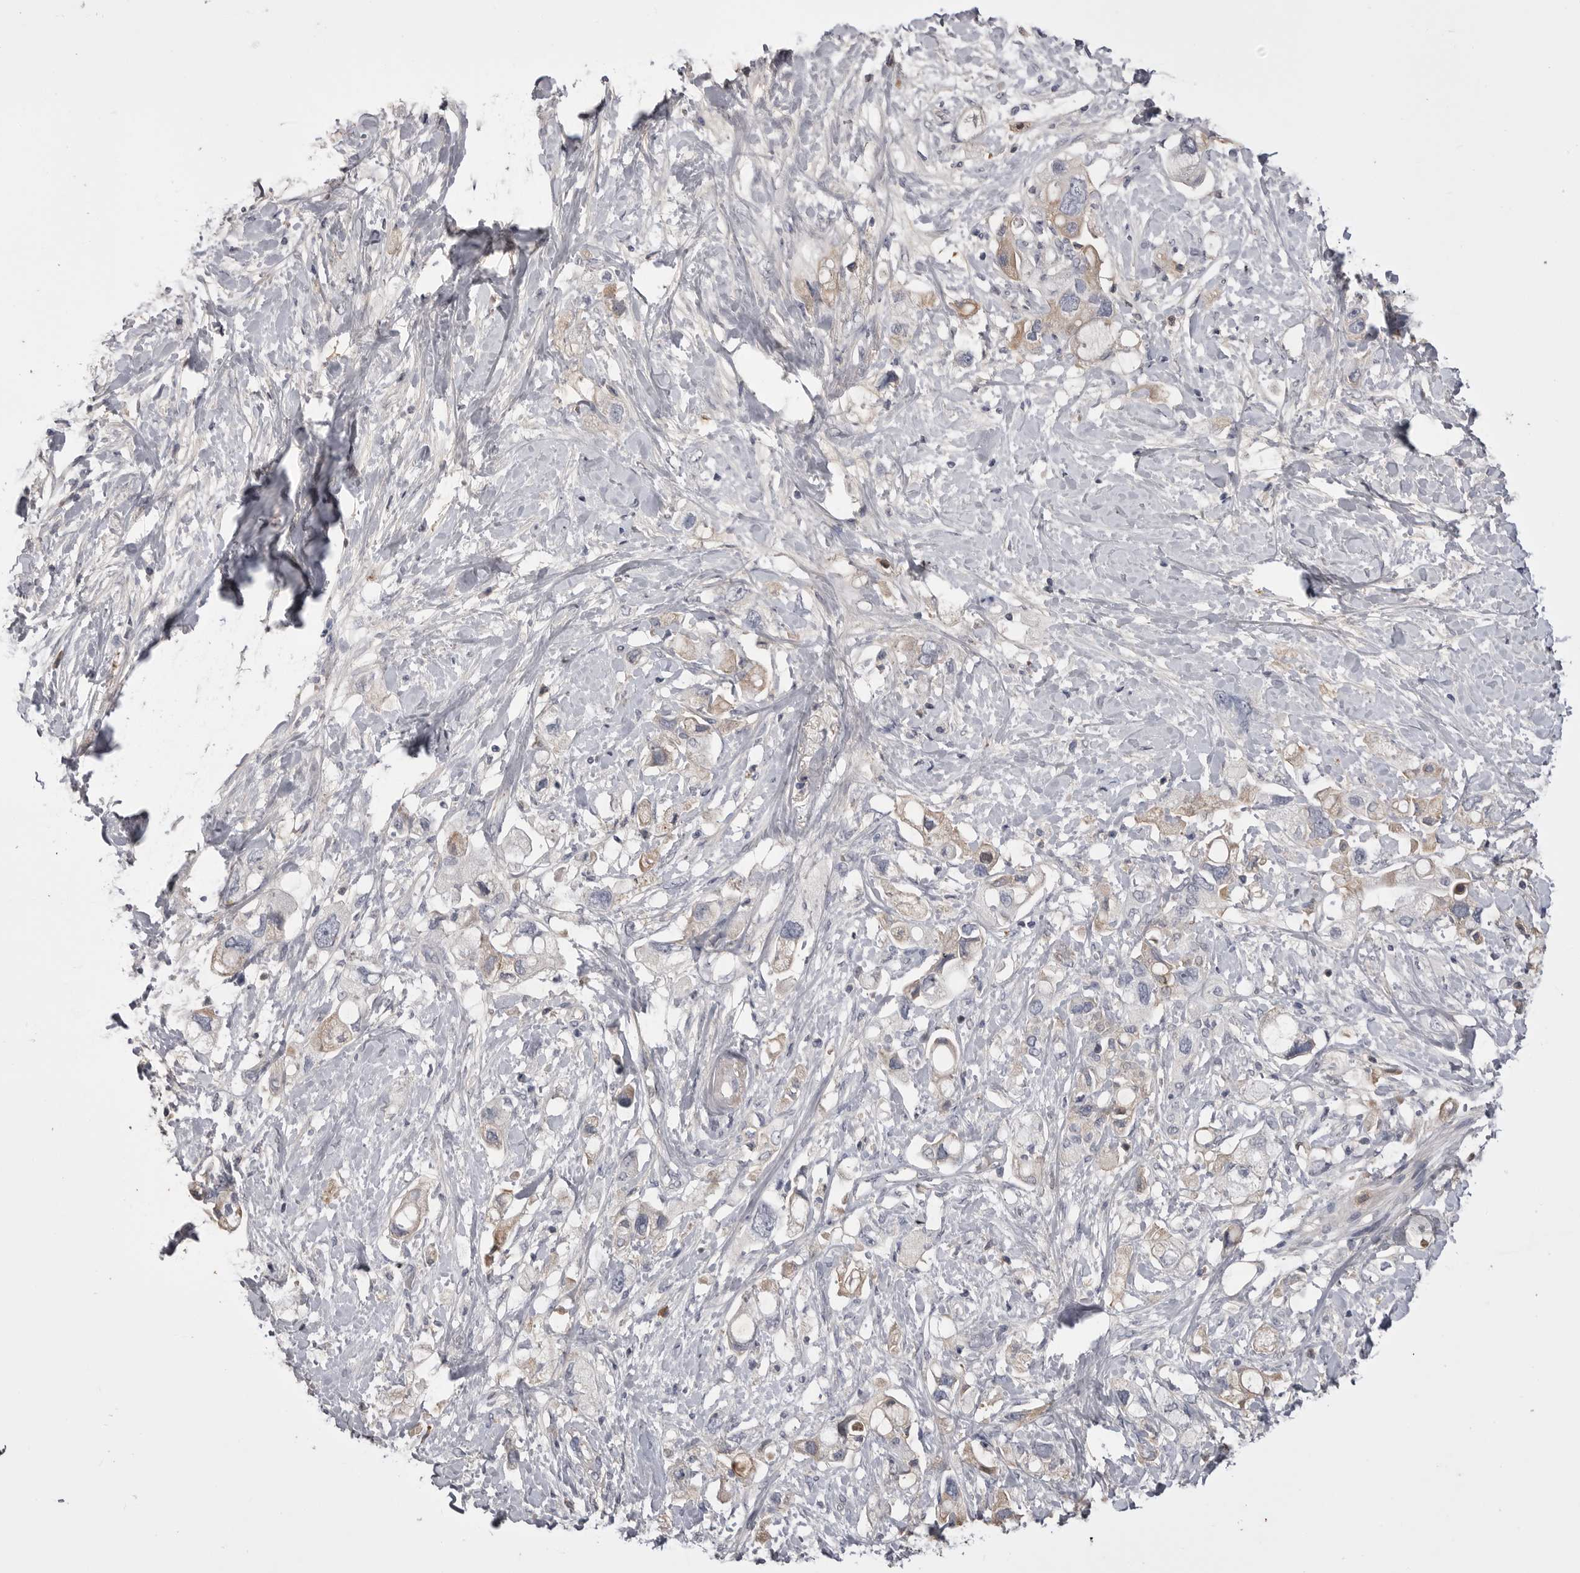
{"staining": {"intensity": "weak", "quantity": ">75%", "location": "cytoplasmic/membranous"}, "tissue": "pancreatic cancer", "cell_type": "Tumor cells", "image_type": "cancer", "snomed": [{"axis": "morphology", "description": "Adenocarcinoma, NOS"}, {"axis": "topography", "description": "Pancreas"}], "caption": "Weak cytoplasmic/membranous expression for a protein is present in about >75% of tumor cells of pancreatic cancer using immunohistochemistry (IHC).", "gene": "AHSG", "patient": {"sex": "female", "age": 56}}